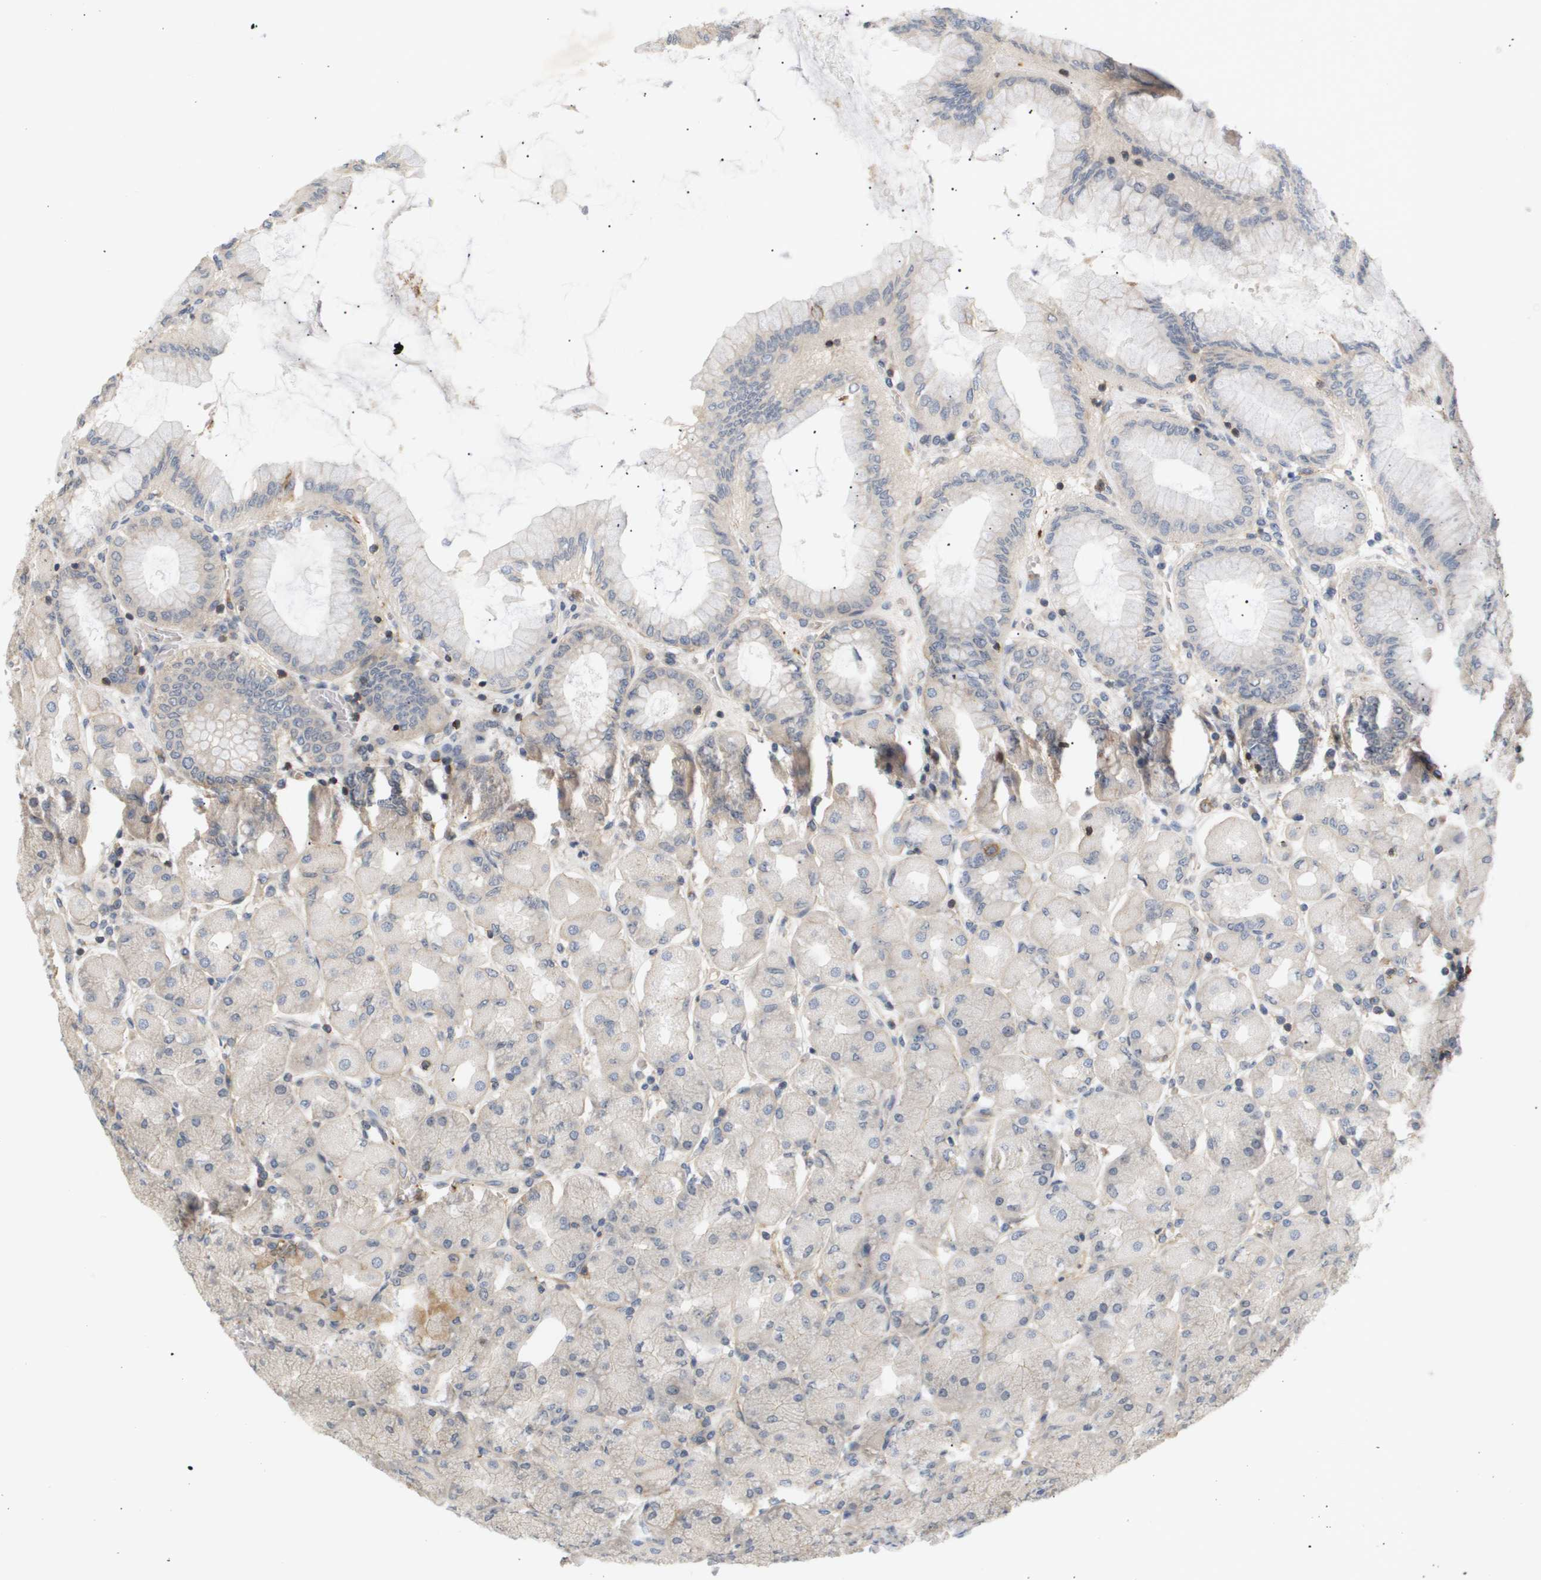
{"staining": {"intensity": "weak", "quantity": "<25%", "location": "cytoplasmic/membranous"}, "tissue": "stomach", "cell_type": "Glandular cells", "image_type": "normal", "snomed": [{"axis": "morphology", "description": "Normal tissue, NOS"}, {"axis": "topography", "description": "Stomach, upper"}], "caption": "Immunohistochemical staining of benign stomach reveals no significant expression in glandular cells. (DAB immunohistochemistry (IHC) visualized using brightfield microscopy, high magnification).", "gene": "CORO2B", "patient": {"sex": "female", "age": 56}}